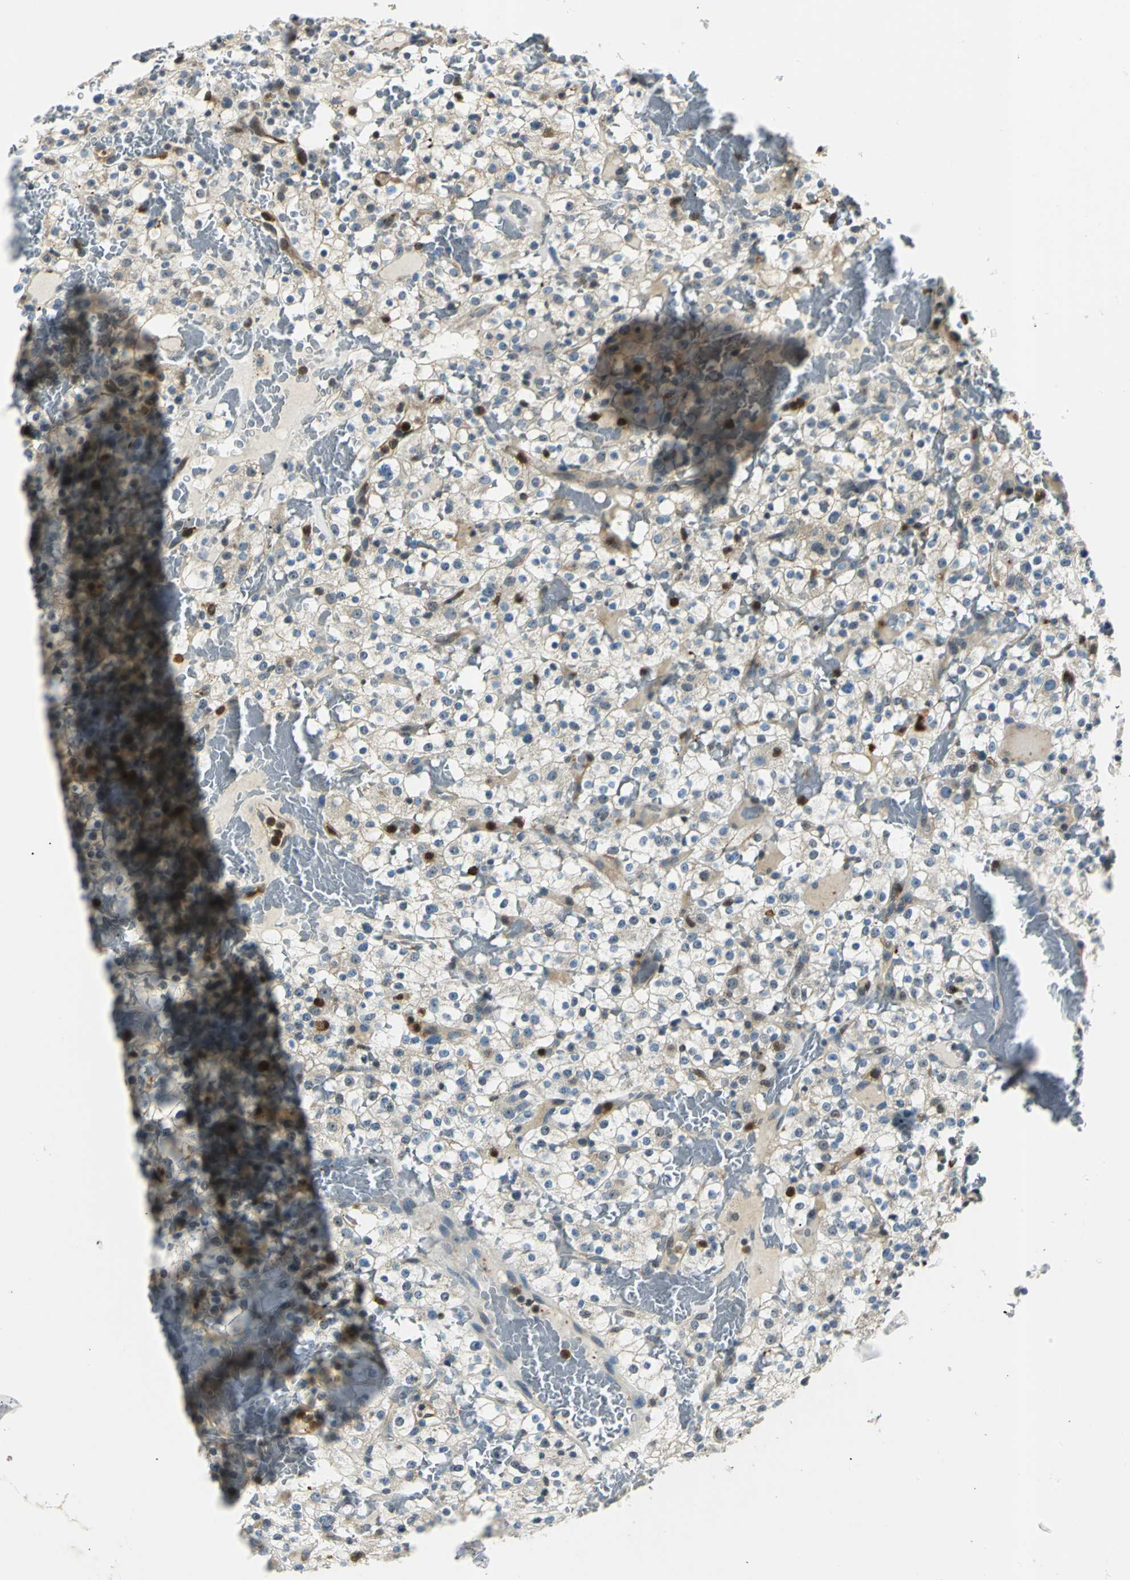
{"staining": {"intensity": "negative", "quantity": "none", "location": "none"}, "tissue": "renal cancer", "cell_type": "Tumor cells", "image_type": "cancer", "snomed": [{"axis": "morphology", "description": "Normal tissue, NOS"}, {"axis": "morphology", "description": "Adenocarcinoma, NOS"}, {"axis": "topography", "description": "Kidney"}], "caption": "This histopathology image is of renal cancer (adenocarcinoma) stained with immunohistochemistry (IHC) to label a protein in brown with the nuclei are counter-stained blue. There is no staining in tumor cells.", "gene": "USP40", "patient": {"sex": "female", "age": 72}}